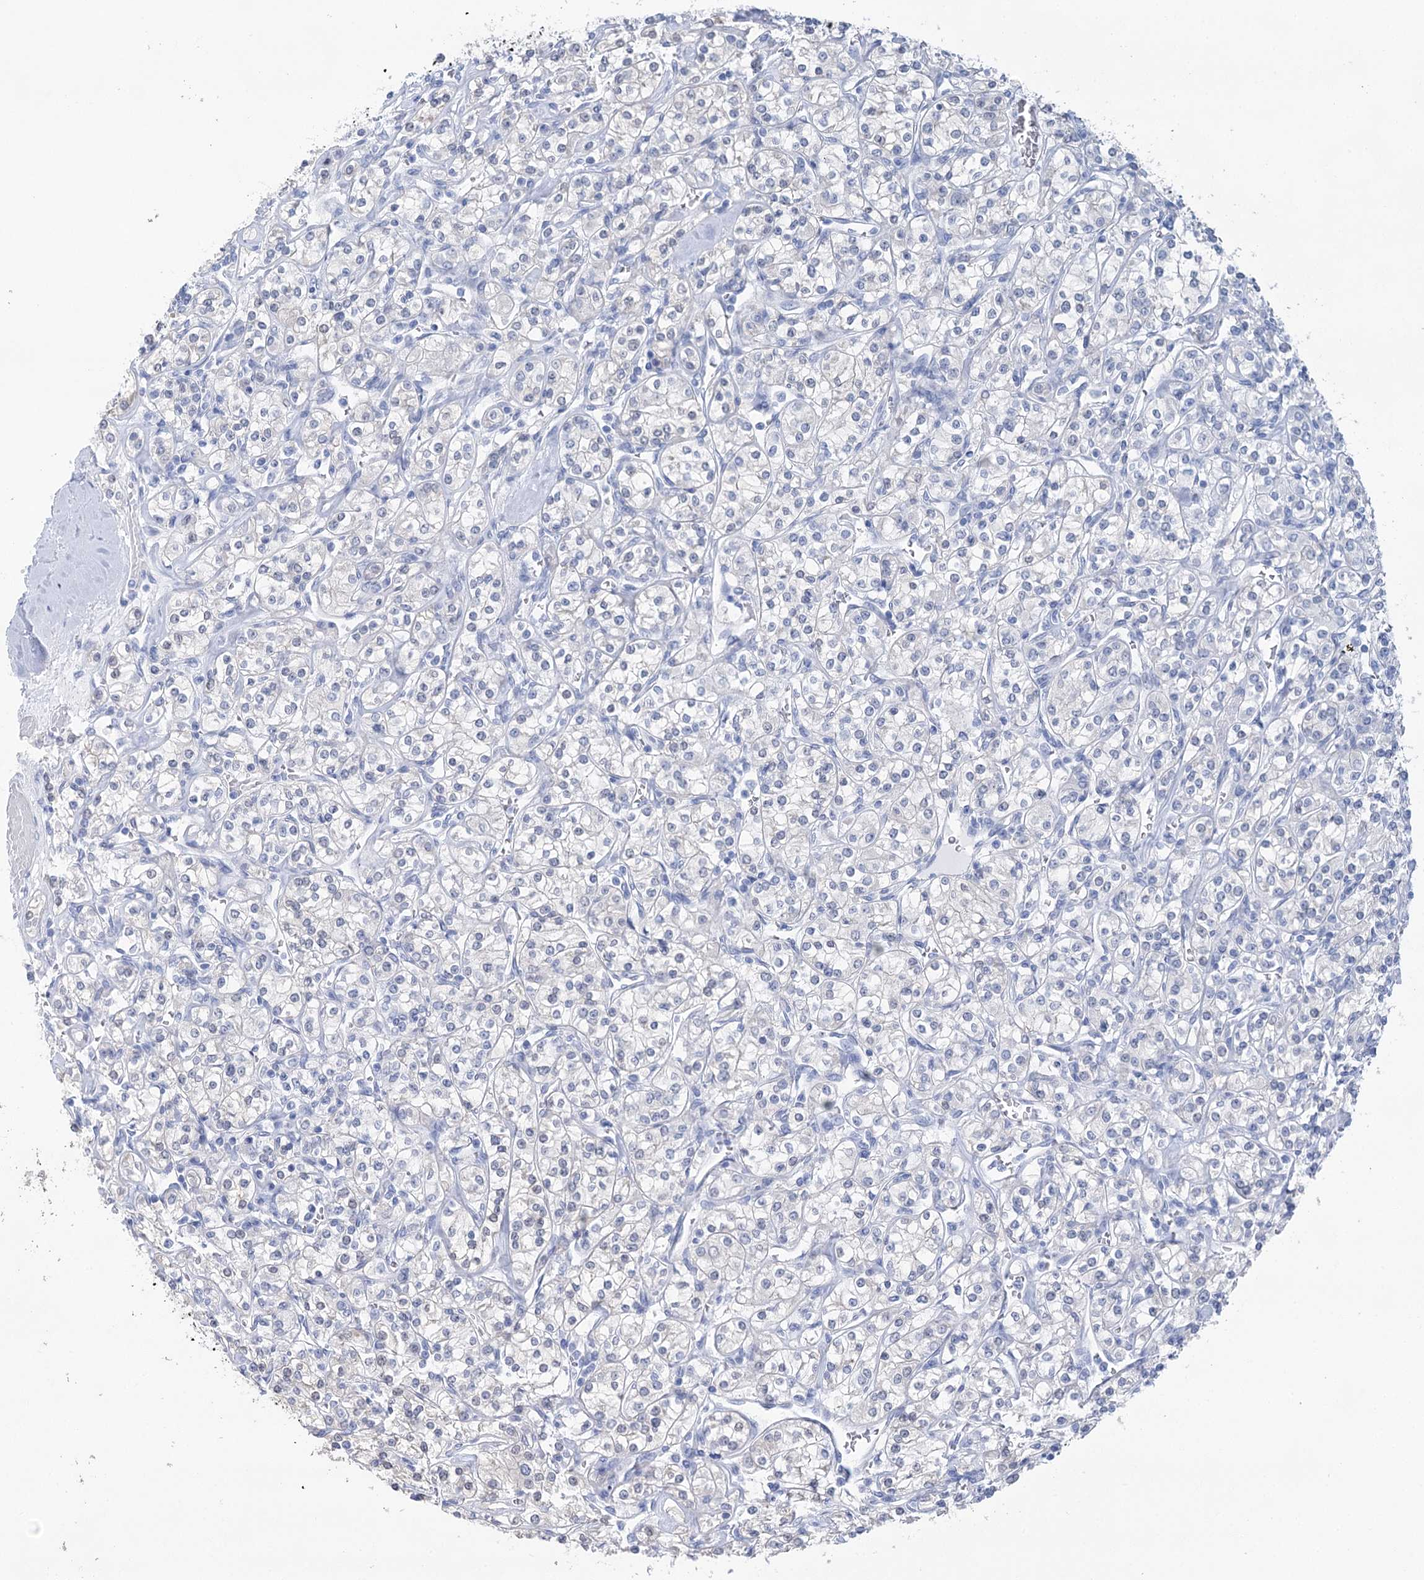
{"staining": {"intensity": "negative", "quantity": "none", "location": "none"}, "tissue": "renal cancer", "cell_type": "Tumor cells", "image_type": "cancer", "snomed": [{"axis": "morphology", "description": "Adenocarcinoma, NOS"}, {"axis": "topography", "description": "Kidney"}], "caption": "This is an immunohistochemistry photomicrograph of adenocarcinoma (renal). There is no positivity in tumor cells.", "gene": "LALBA", "patient": {"sex": "male", "age": 77}}